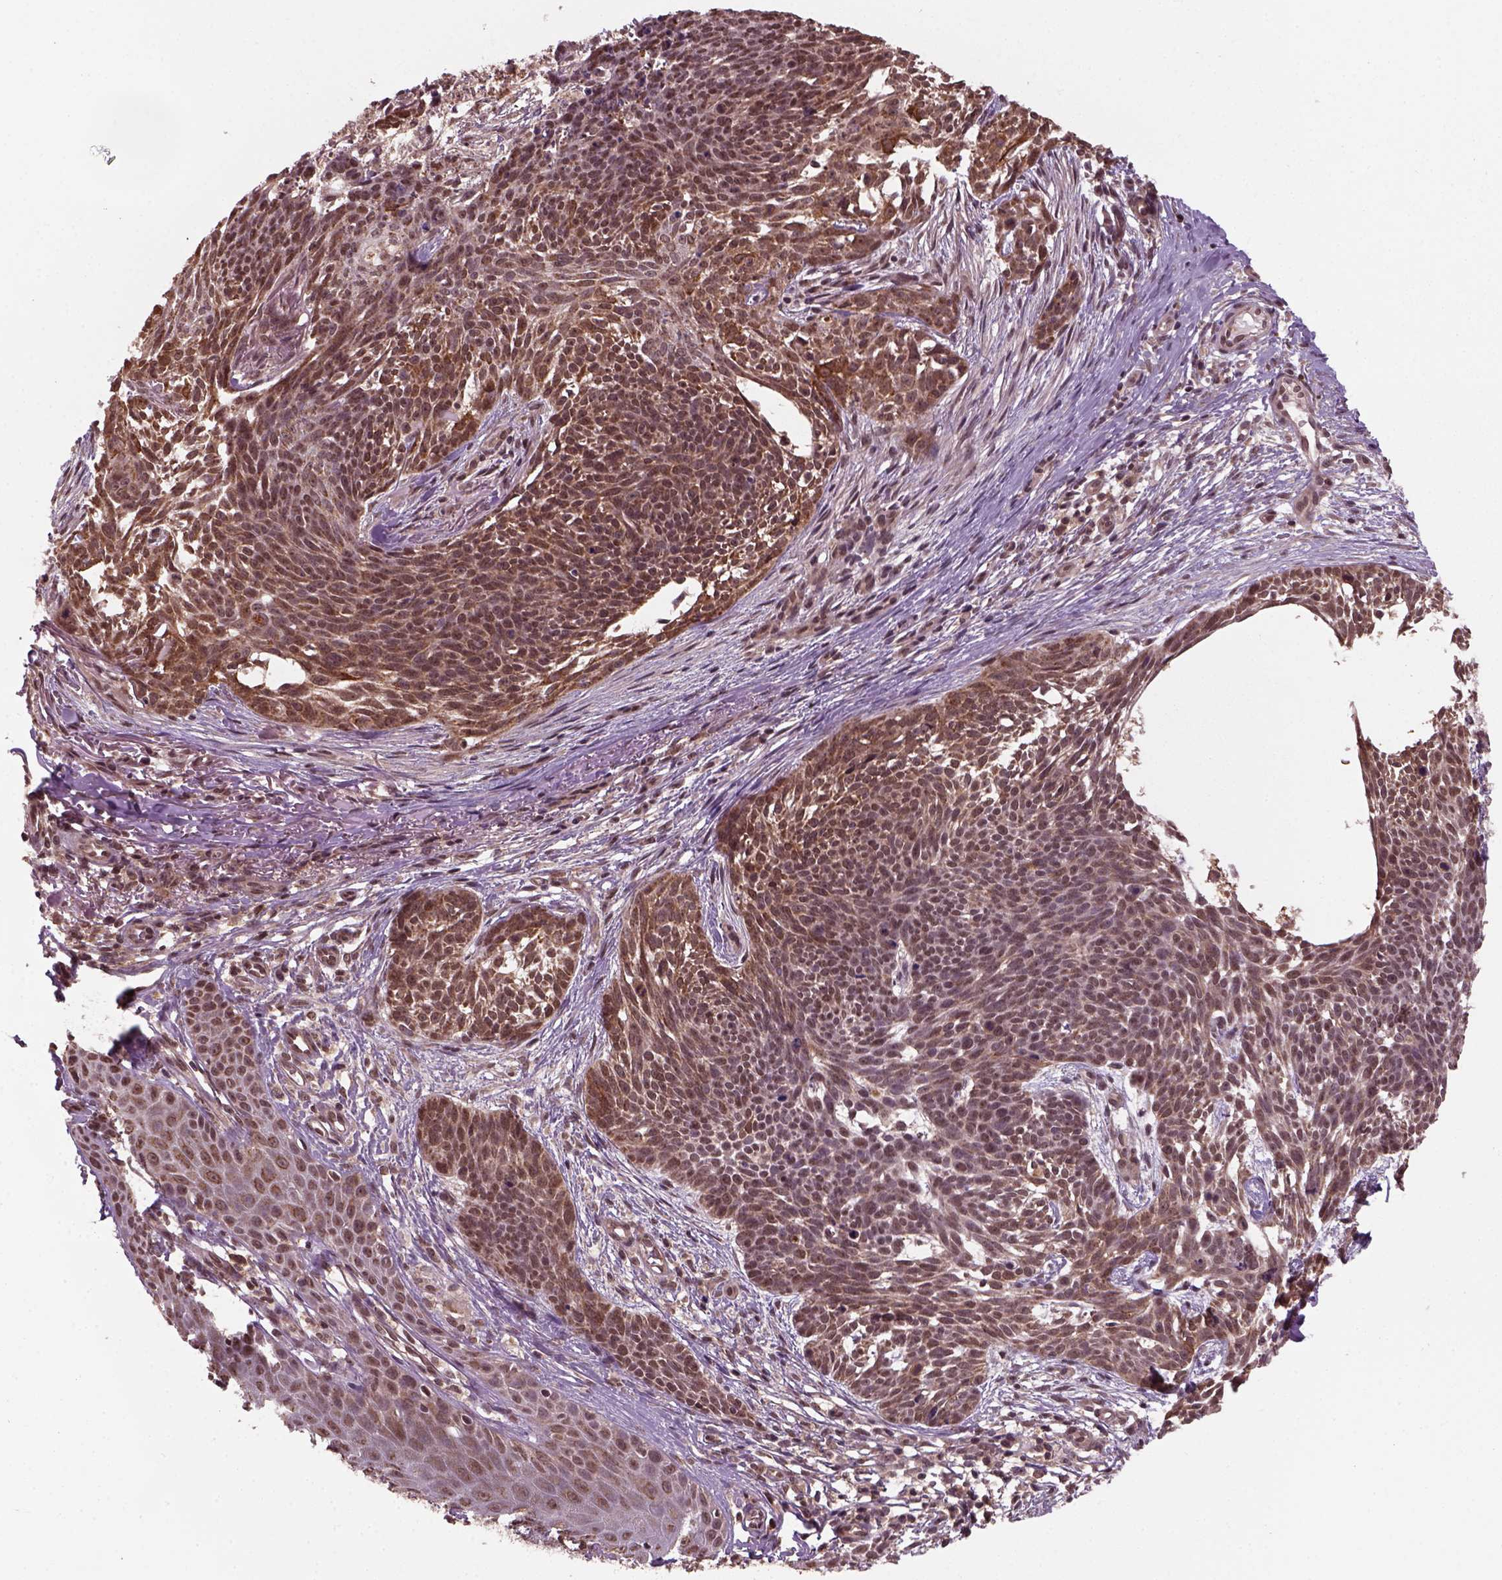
{"staining": {"intensity": "moderate", "quantity": ">75%", "location": "cytoplasmic/membranous"}, "tissue": "skin cancer", "cell_type": "Tumor cells", "image_type": "cancer", "snomed": [{"axis": "morphology", "description": "Basal cell carcinoma"}, {"axis": "topography", "description": "Skin"}], "caption": "Immunohistochemical staining of human skin cancer (basal cell carcinoma) demonstrates medium levels of moderate cytoplasmic/membranous protein positivity in about >75% of tumor cells. Immunohistochemistry stains the protein in brown and the nuclei are stained blue.", "gene": "NUDT9", "patient": {"sex": "male", "age": 88}}